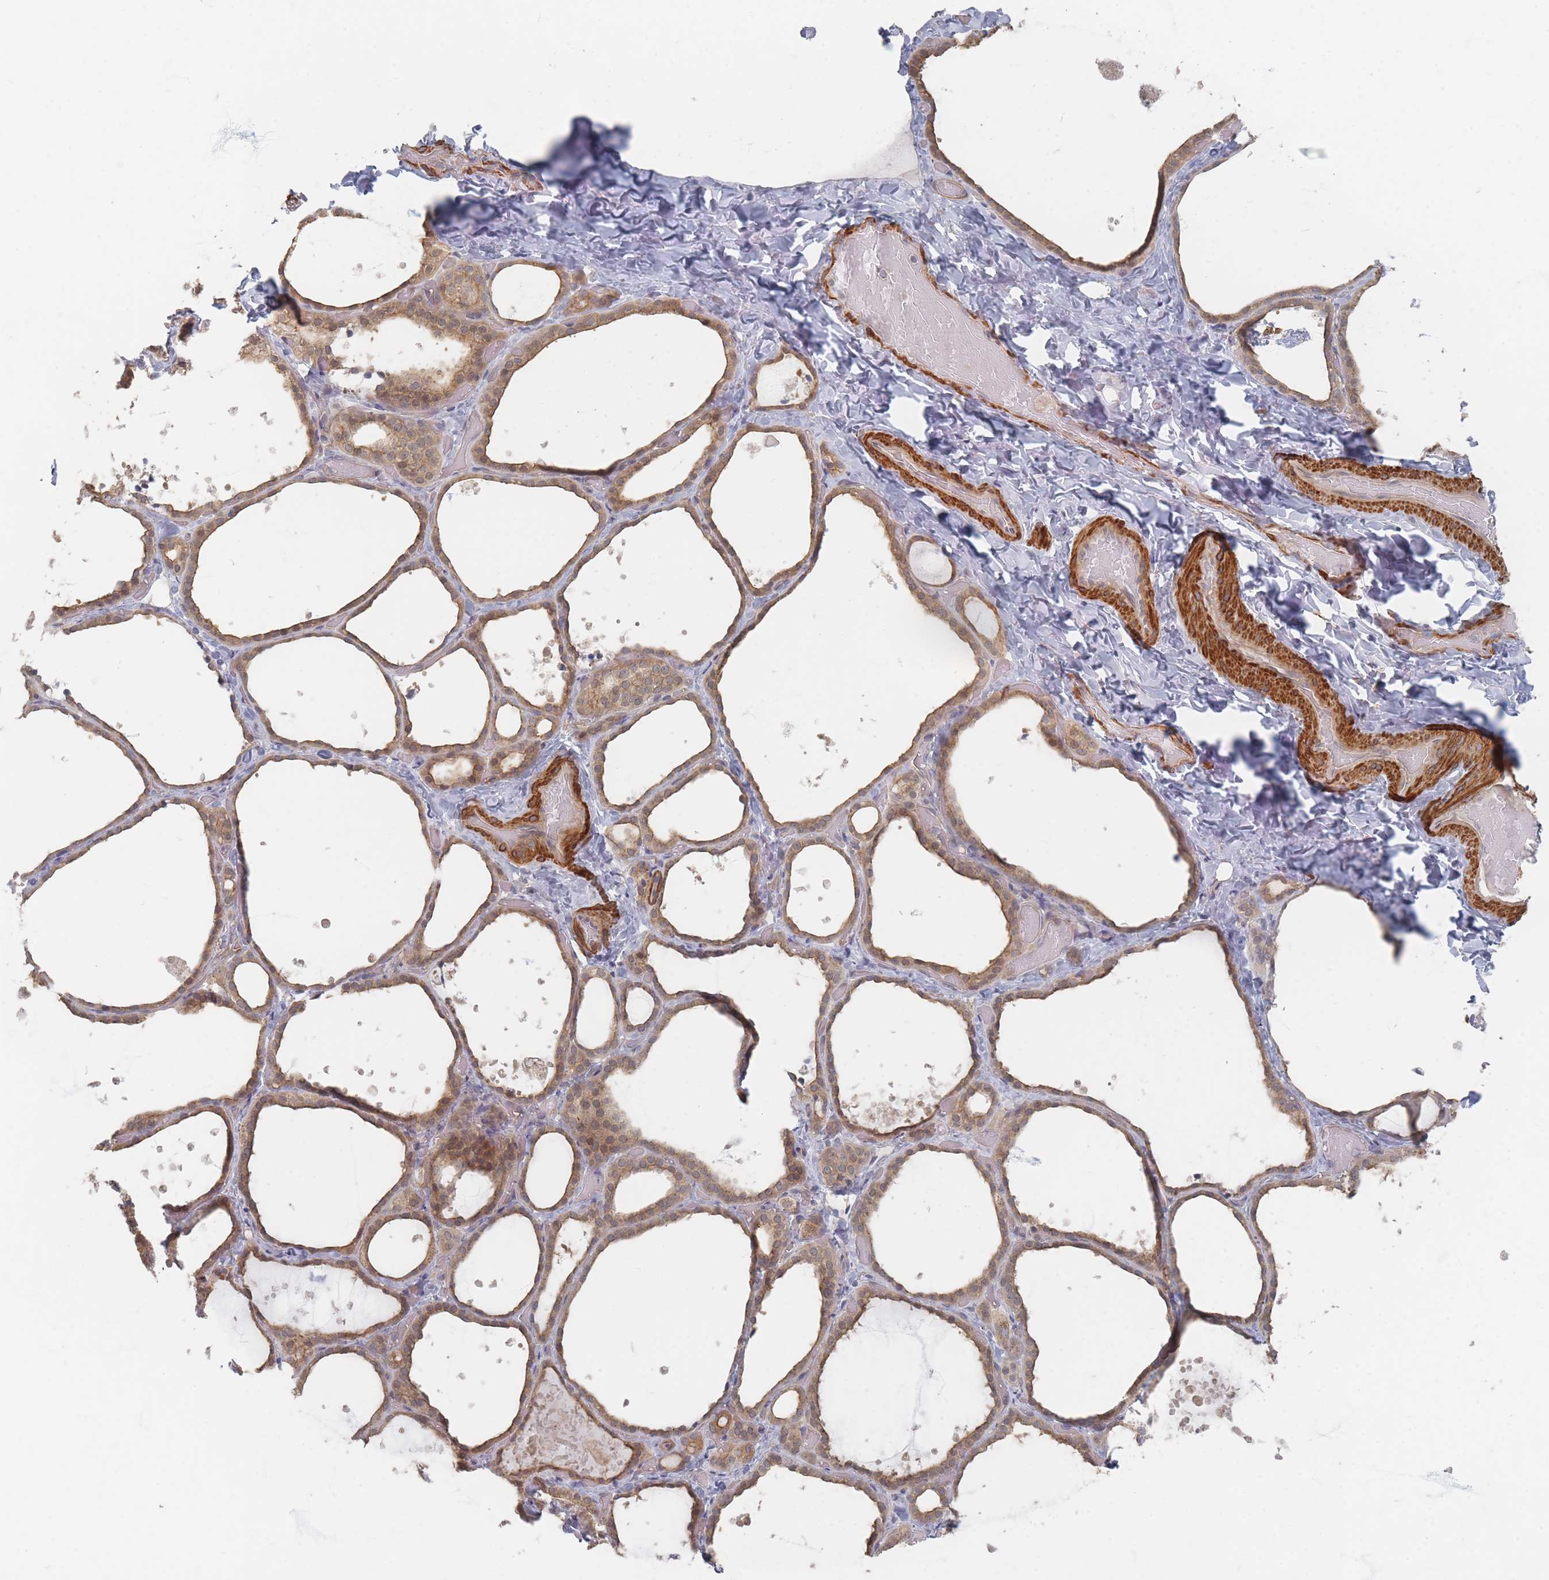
{"staining": {"intensity": "moderate", "quantity": ">75%", "location": "cytoplasmic/membranous"}, "tissue": "thyroid gland", "cell_type": "Glandular cells", "image_type": "normal", "snomed": [{"axis": "morphology", "description": "Normal tissue, NOS"}, {"axis": "topography", "description": "Thyroid gland"}], "caption": "Glandular cells display moderate cytoplasmic/membranous staining in approximately >75% of cells in unremarkable thyroid gland.", "gene": "GLE1", "patient": {"sex": "female", "age": 44}}